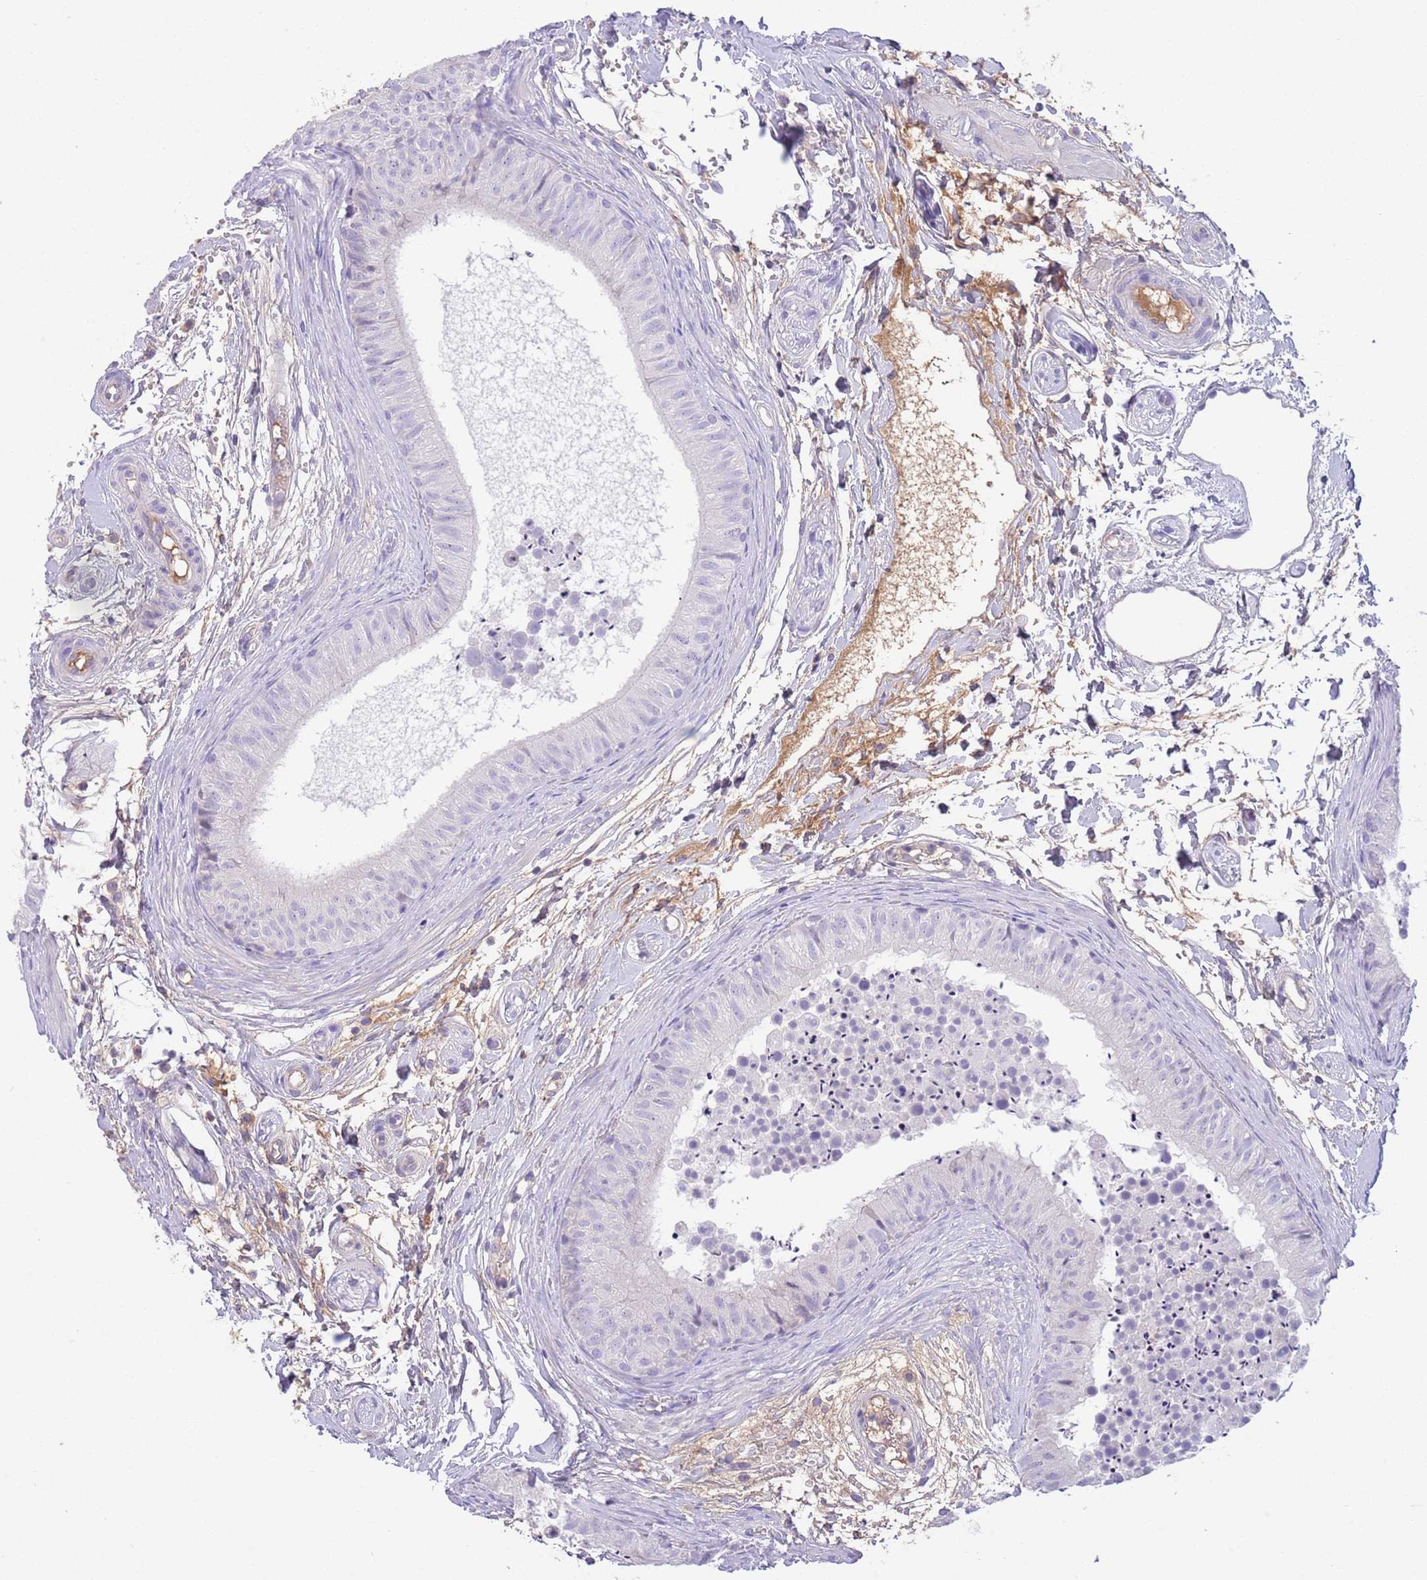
{"staining": {"intensity": "negative", "quantity": "none", "location": "none"}, "tissue": "epididymis", "cell_type": "Glandular cells", "image_type": "normal", "snomed": [{"axis": "morphology", "description": "Normal tissue, NOS"}, {"axis": "topography", "description": "Epididymis"}], "caption": "Immunohistochemical staining of normal epididymis shows no significant staining in glandular cells. (DAB (3,3'-diaminobenzidine) IHC, high magnification).", "gene": "IGFL4", "patient": {"sex": "male", "age": 15}}